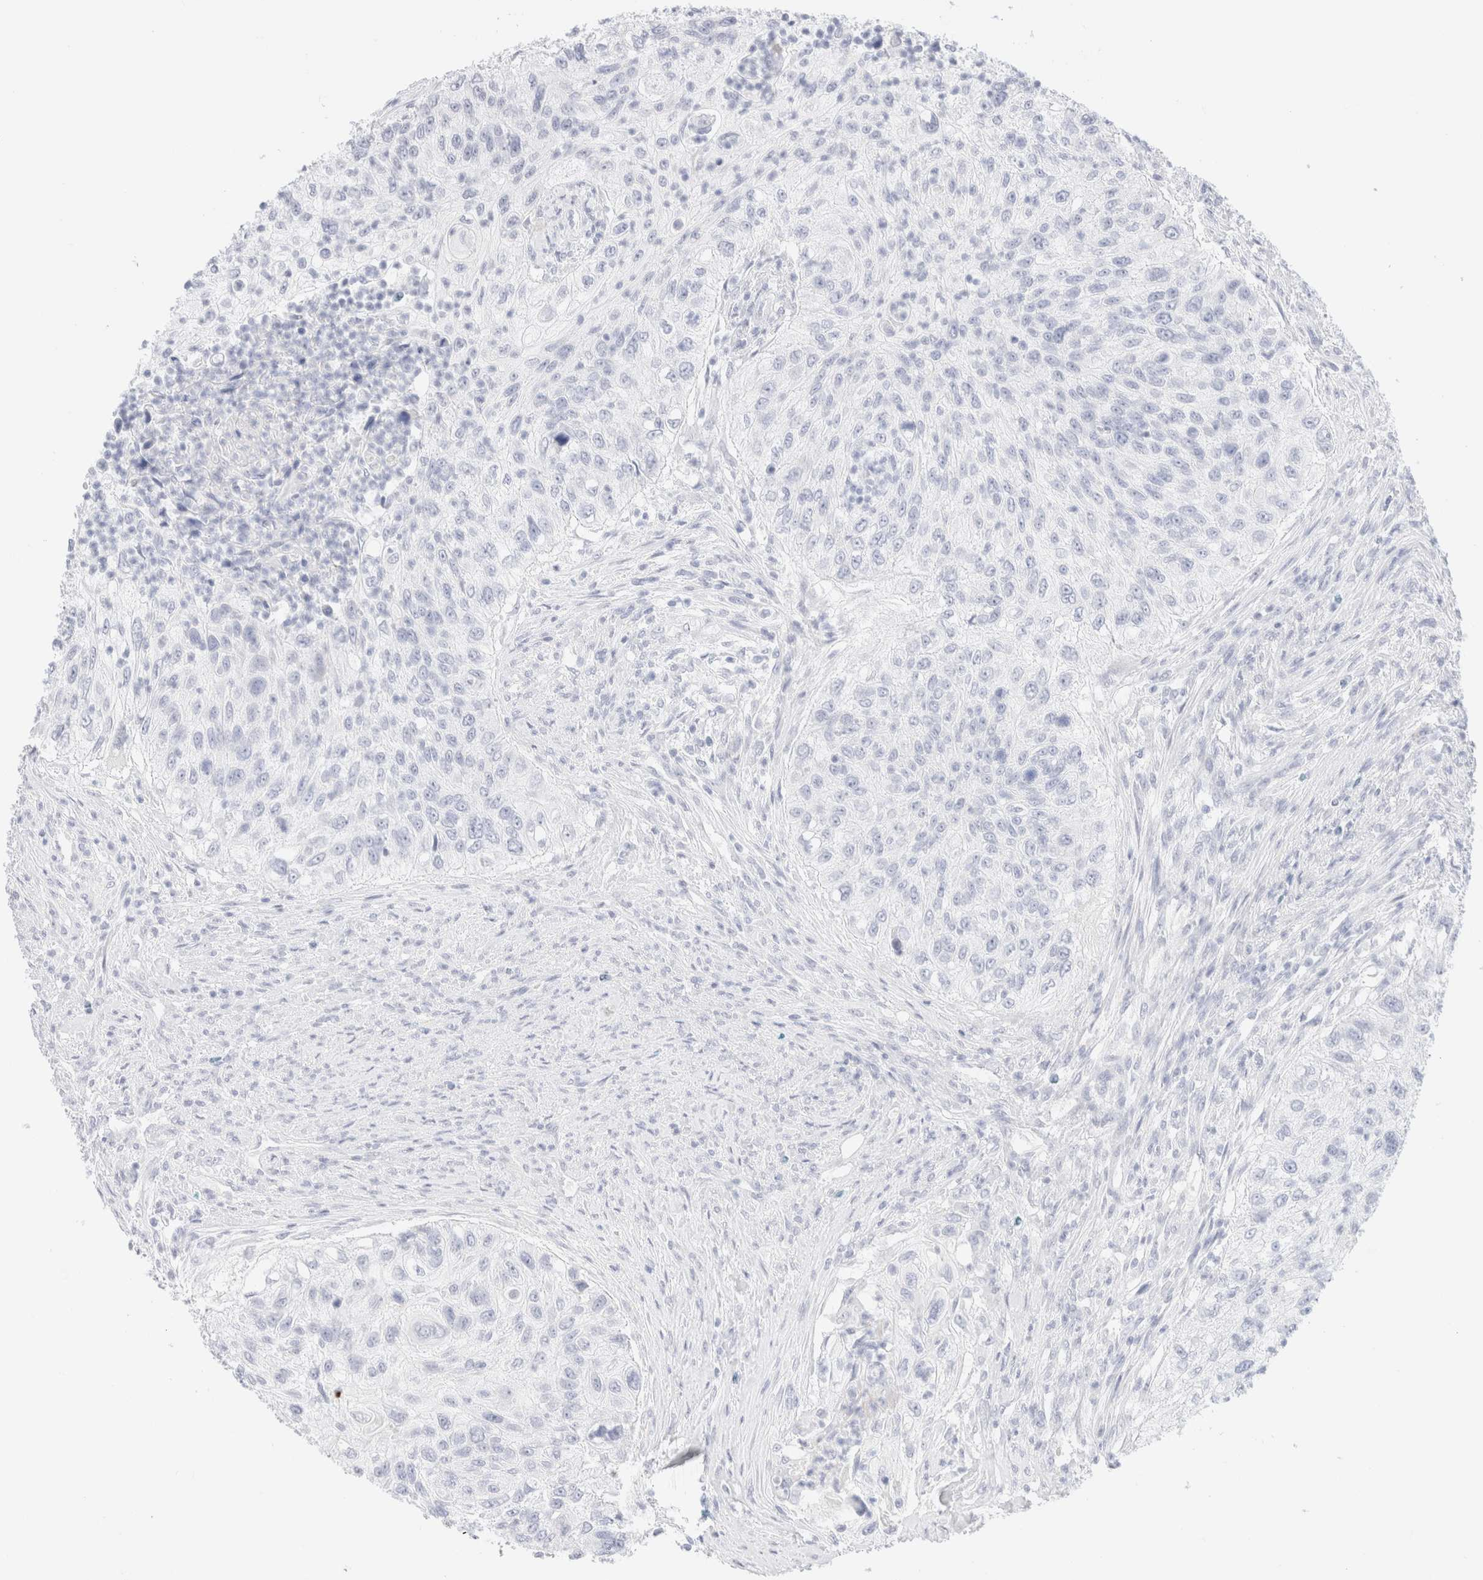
{"staining": {"intensity": "negative", "quantity": "none", "location": "none"}, "tissue": "urothelial cancer", "cell_type": "Tumor cells", "image_type": "cancer", "snomed": [{"axis": "morphology", "description": "Urothelial carcinoma, High grade"}, {"axis": "topography", "description": "Urinary bladder"}], "caption": "Immunohistochemical staining of urothelial carcinoma (high-grade) reveals no significant staining in tumor cells.", "gene": "KRT15", "patient": {"sex": "female", "age": 60}}